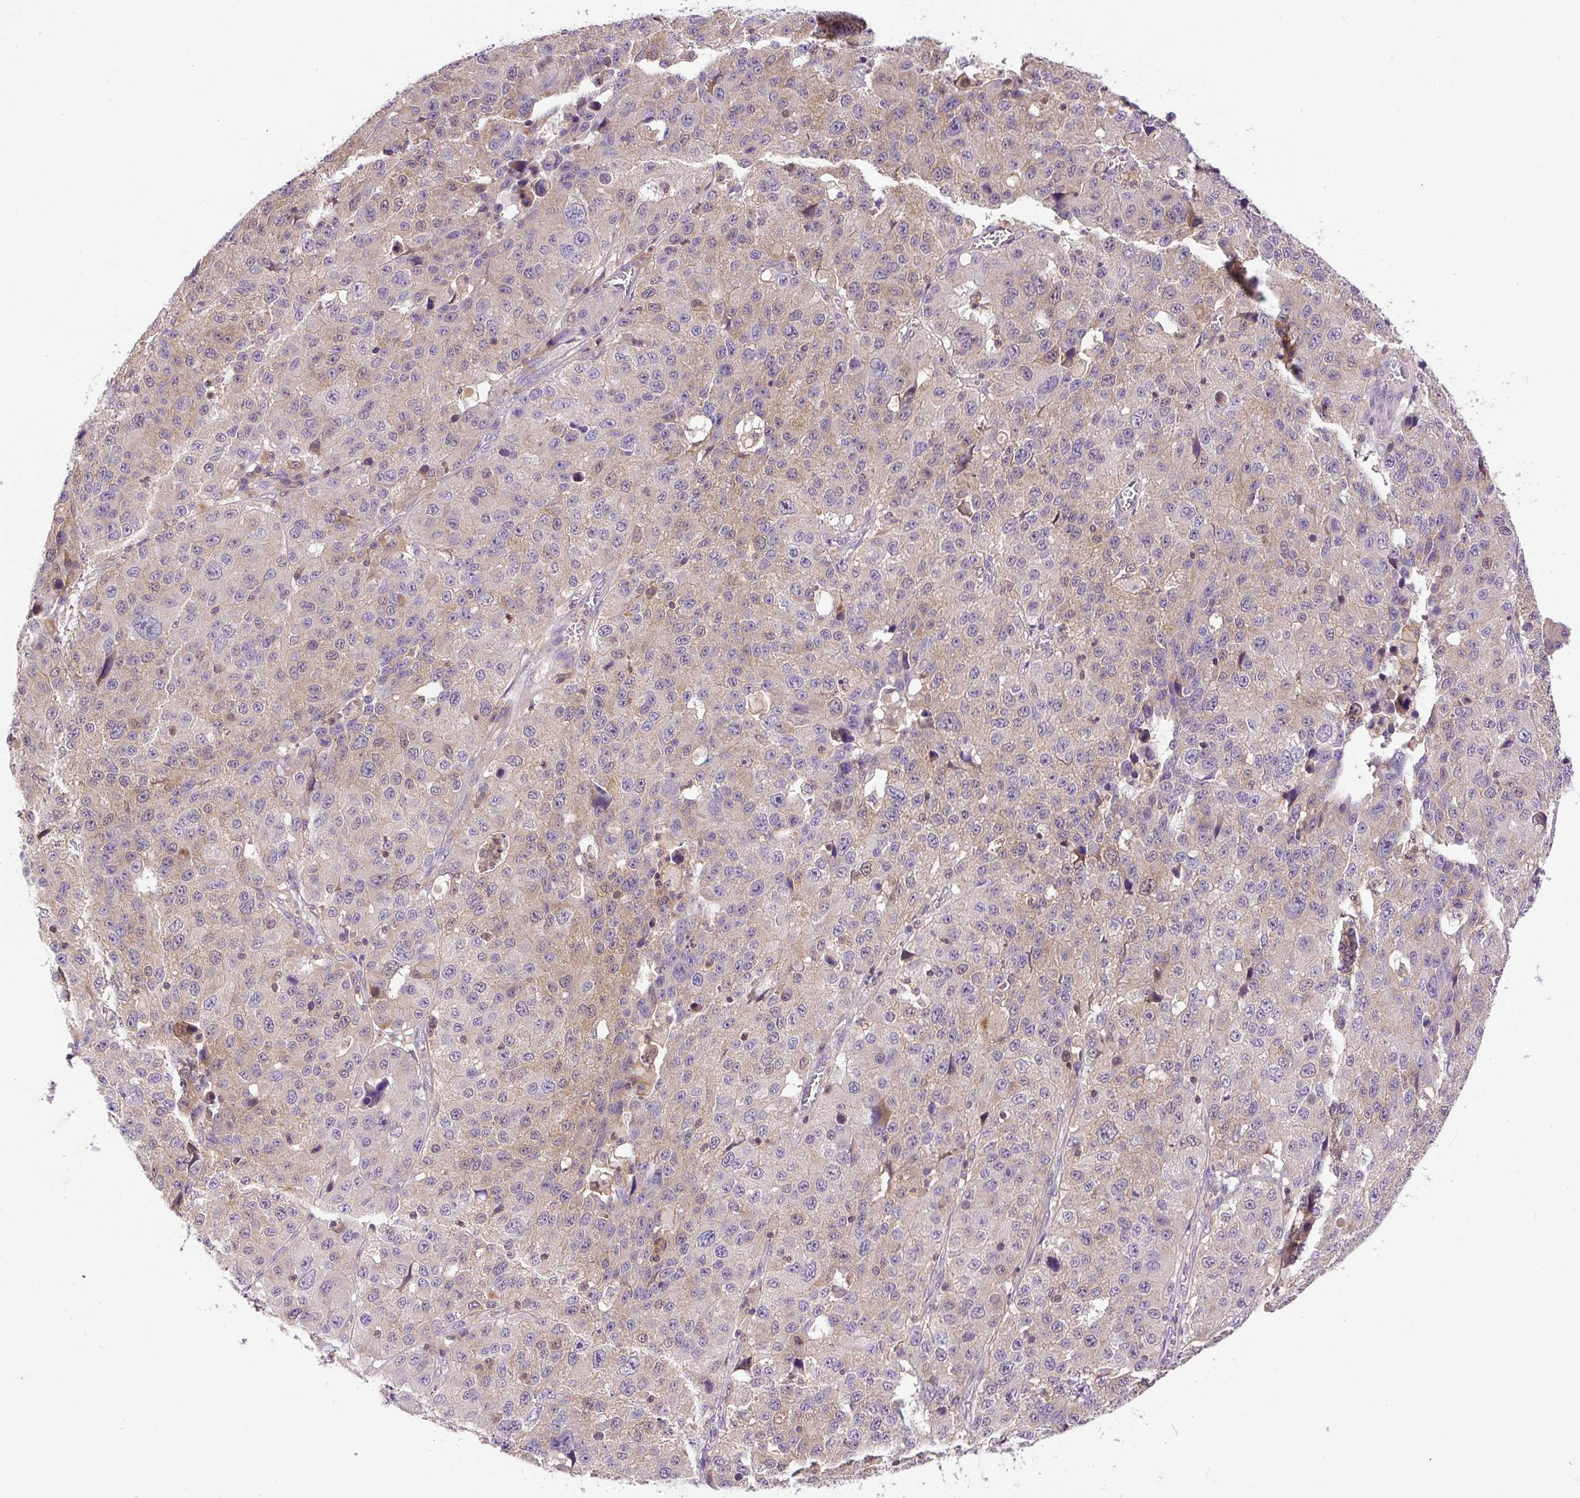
{"staining": {"intensity": "weak", "quantity": "<25%", "location": "cytoplasmic/membranous"}, "tissue": "stomach cancer", "cell_type": "Tumor cells", "image_type": "cancer", "snomed": [{"axis": "morphology", "description": "Adenocarcinoma, NOS"}, {"axis": "topography", "description": "Stomach"}], "caption": "This is an immunohistochemistry micrograph of adenocarcinoma (stomach). There is no expression in tumor cells.", "gene": "CCDC28A", "patient": {"sex": "male", "age": 71}}